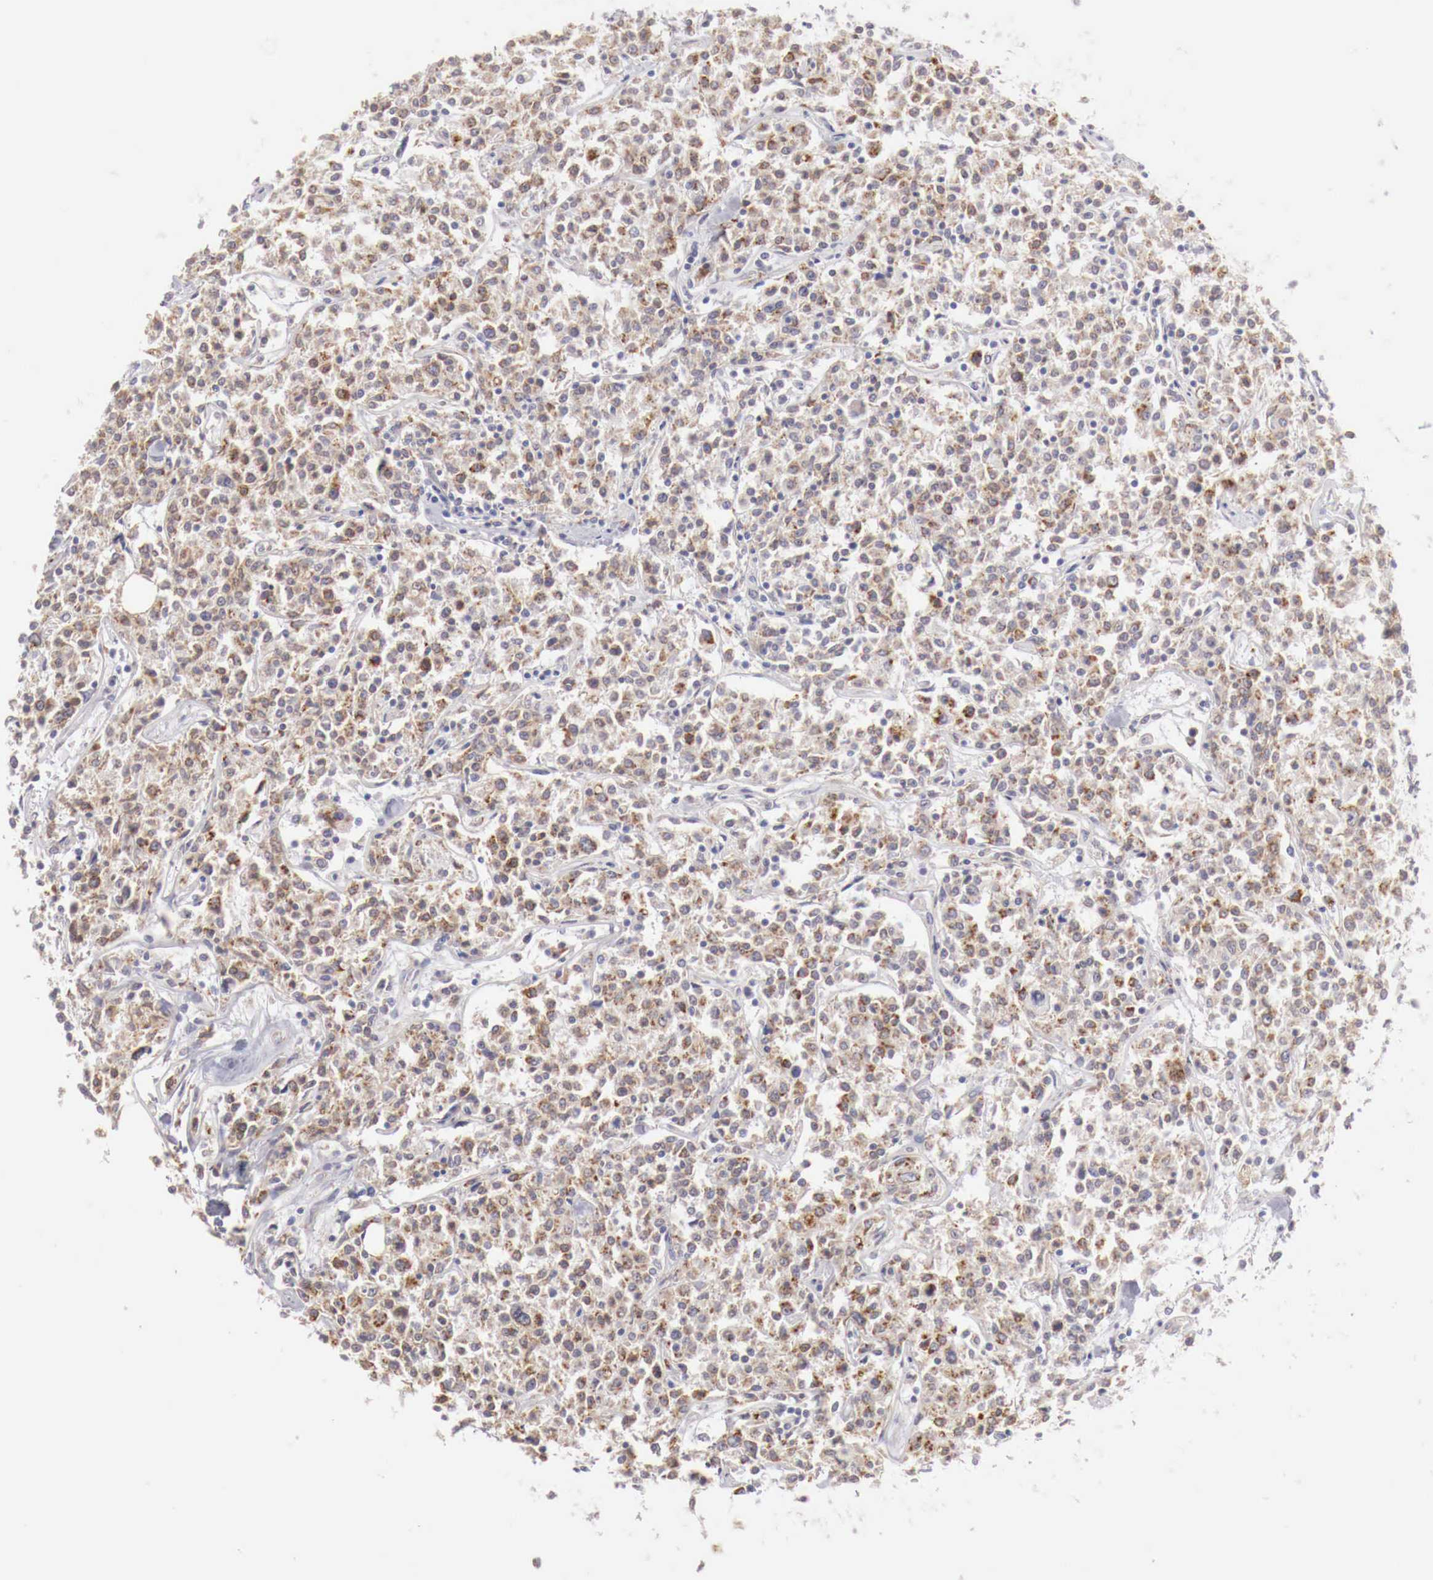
{"staining": {"intensity": "moderate", "quantity": ">75%", "location": "cytoplasmic/membranous"}, "tissue": "lymphoma", "cell_type": "Tumor cells", "image_type": "cancer", "snomed": [{"axis": "morphology", "description": "Malignant lymphoma, non-Hodgkin's type, Low grade"}, {"axis": "topography", "description": "Small intestine"}], "caption": "Brown immunohistochemical staining in human lymphoma exhibits moderate cytoplasmic/membranous staining in about >75% of tumor cells. Using DAB (3,3'-diaminobenzidine) (brown) and hematoxylin (blue) stains, captured at high magnification using brightfield microscopy.", "gene": "NSDHL", "patient": {"sex": "female", "age": 59}}